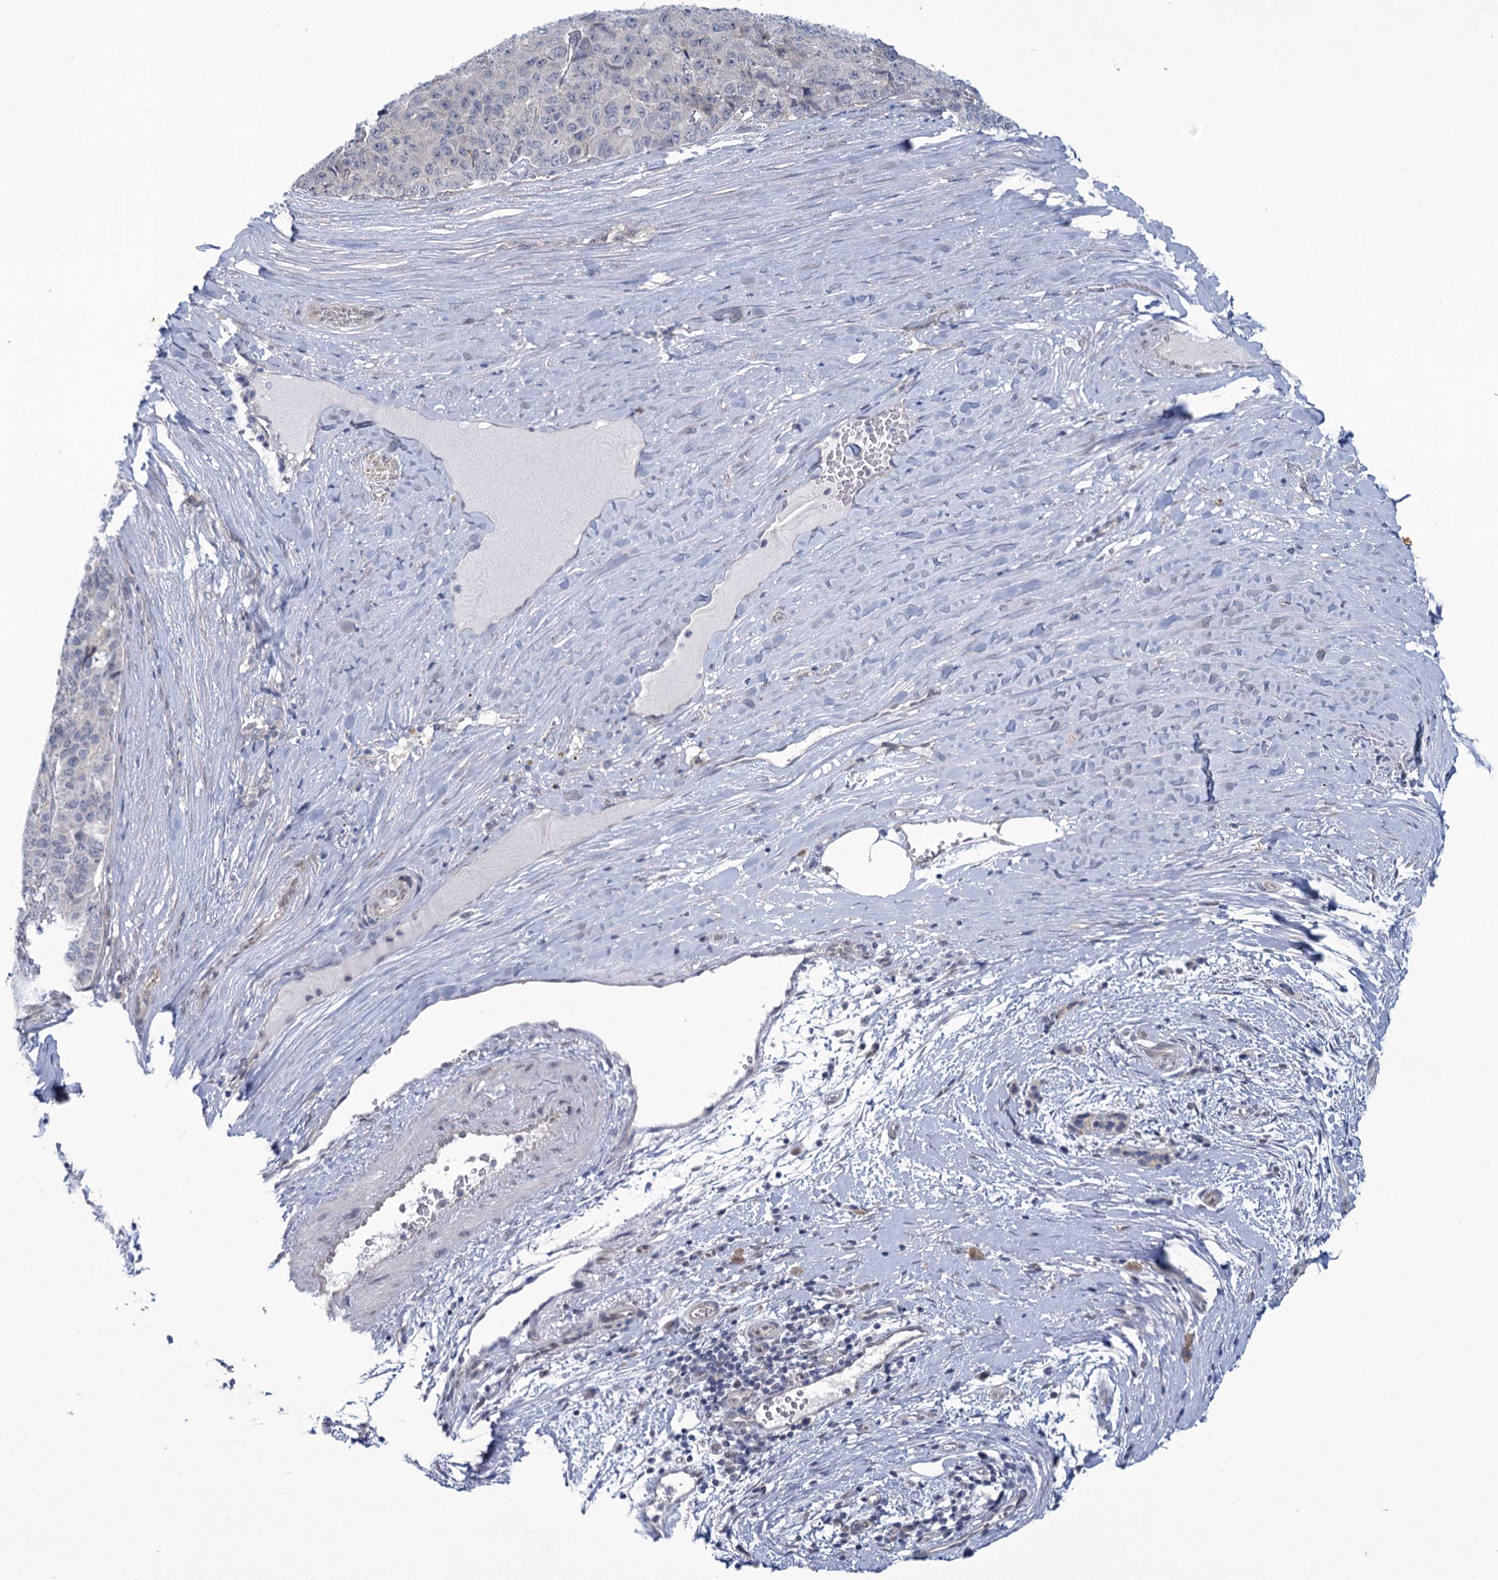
{"staining": {"intensity": "negative", "quantity": "none", "location": "none"}, "tissue": "pancreatic cancer", "cell_type": "Tumor cells", "image_type": "cancer", "snomed": [{"axis": "morphology", "description": "Adenocarcinoma, NOS"}, {"axis": "topography", "description": "Pancreas"}], "caption": "The photomicrograph shows no staining of tumor cells in pancreatic cancer (adenocarcinoma). (DAB immunohistochemistry with hematoxylin counter stain).", "gene": "MBLAC2", "patient": {"sex": "male", "age": 50}}